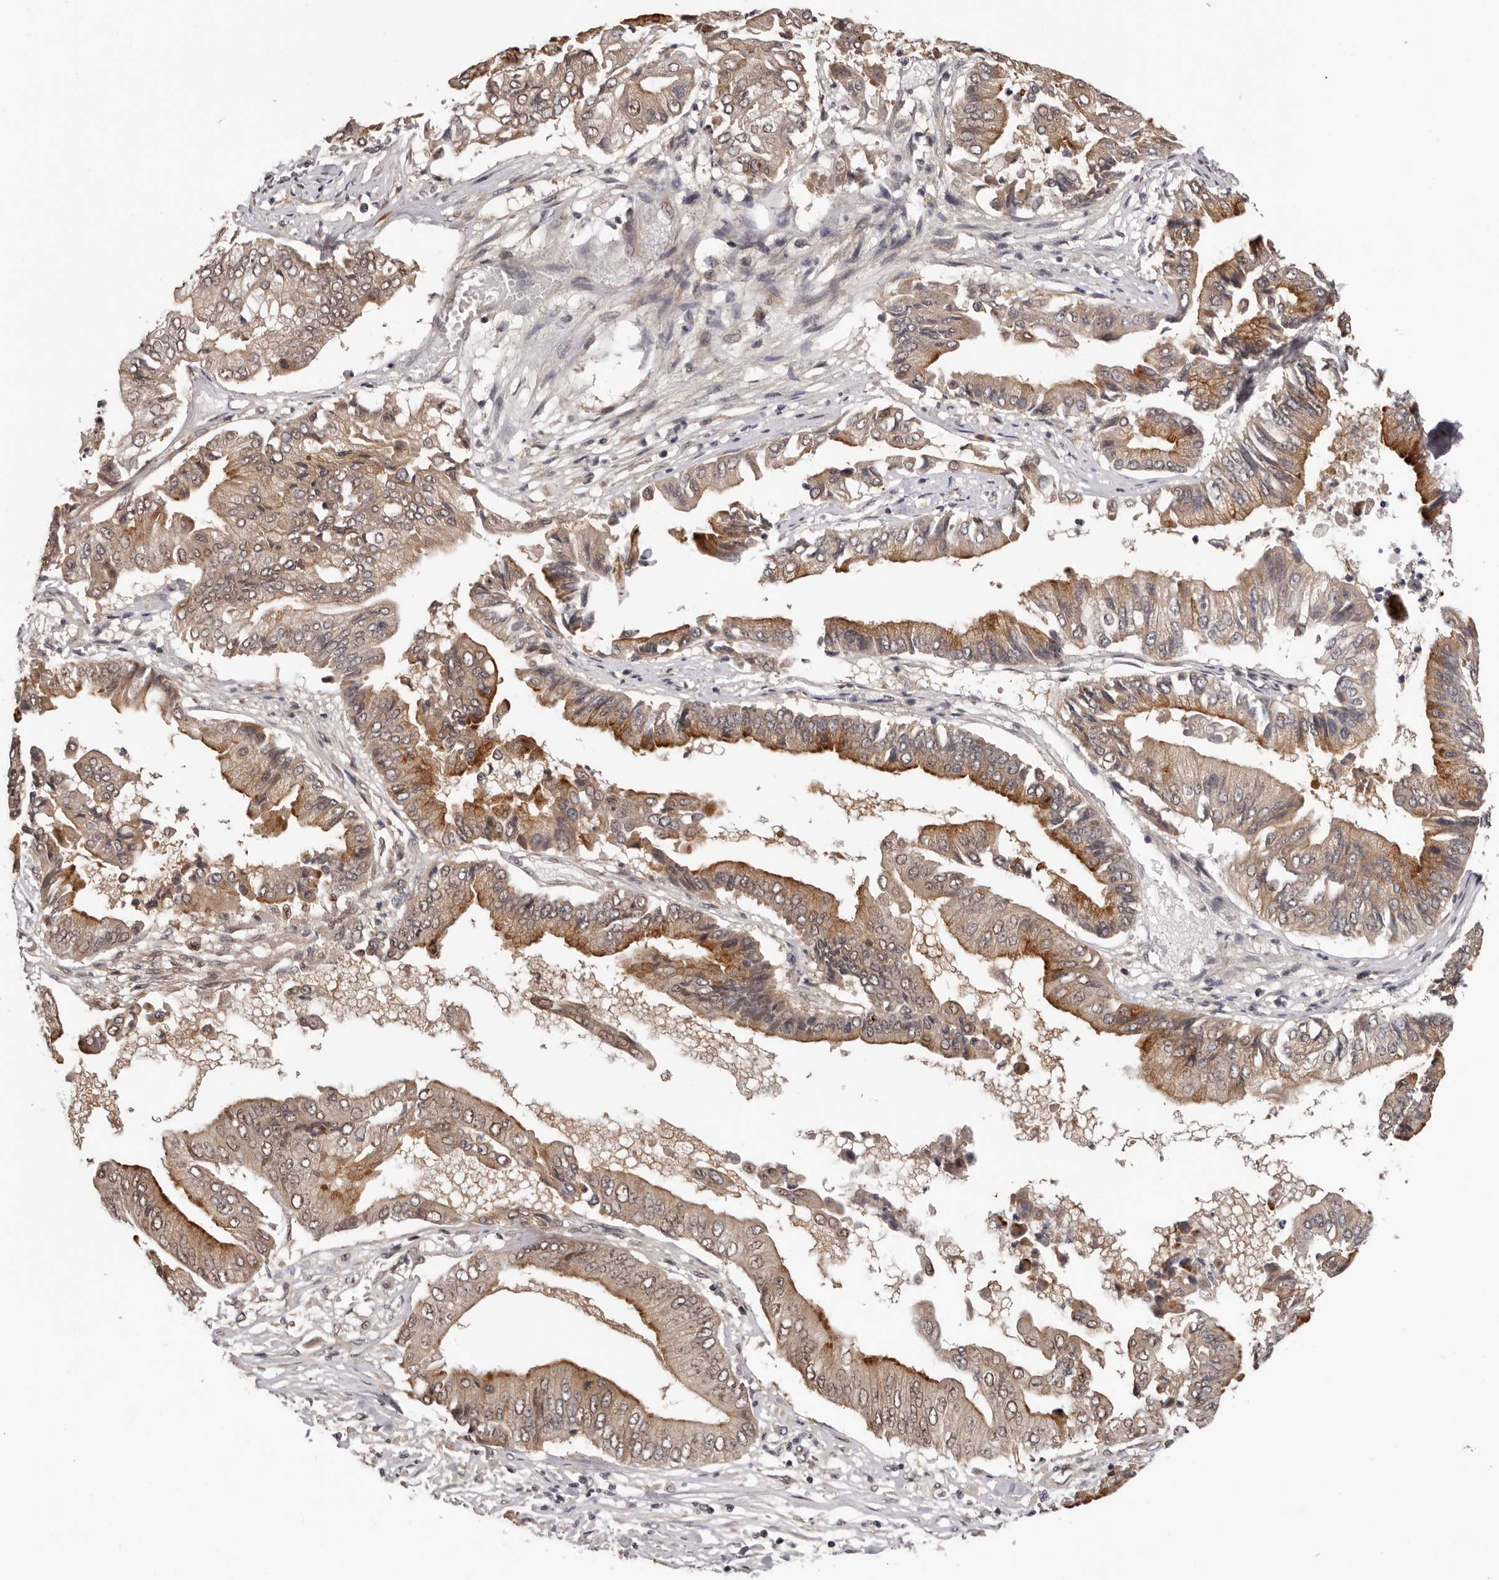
{"staining": {"intensity": "strong", "quantity": "25%-75%", "location": "cytoplasmic/membranous,nuclear"}, "tissue": "pancreatic cancer", "cell_type": "Tumor cells", "image_type": "cancer", "snomed": [{"axis": "morphology", "description": "Adenocarcinoma, NOS"}, {"axis": "topography", "description": "Pancreas"}], "caption": "Pancreatic adenocarcinoma tissue shows strong cytoplasmic/membranous and nuclear staining in about 25%-75% of tumor cells", "gene": "TBX5", "patient": {"sex": "female", "age": 77}}